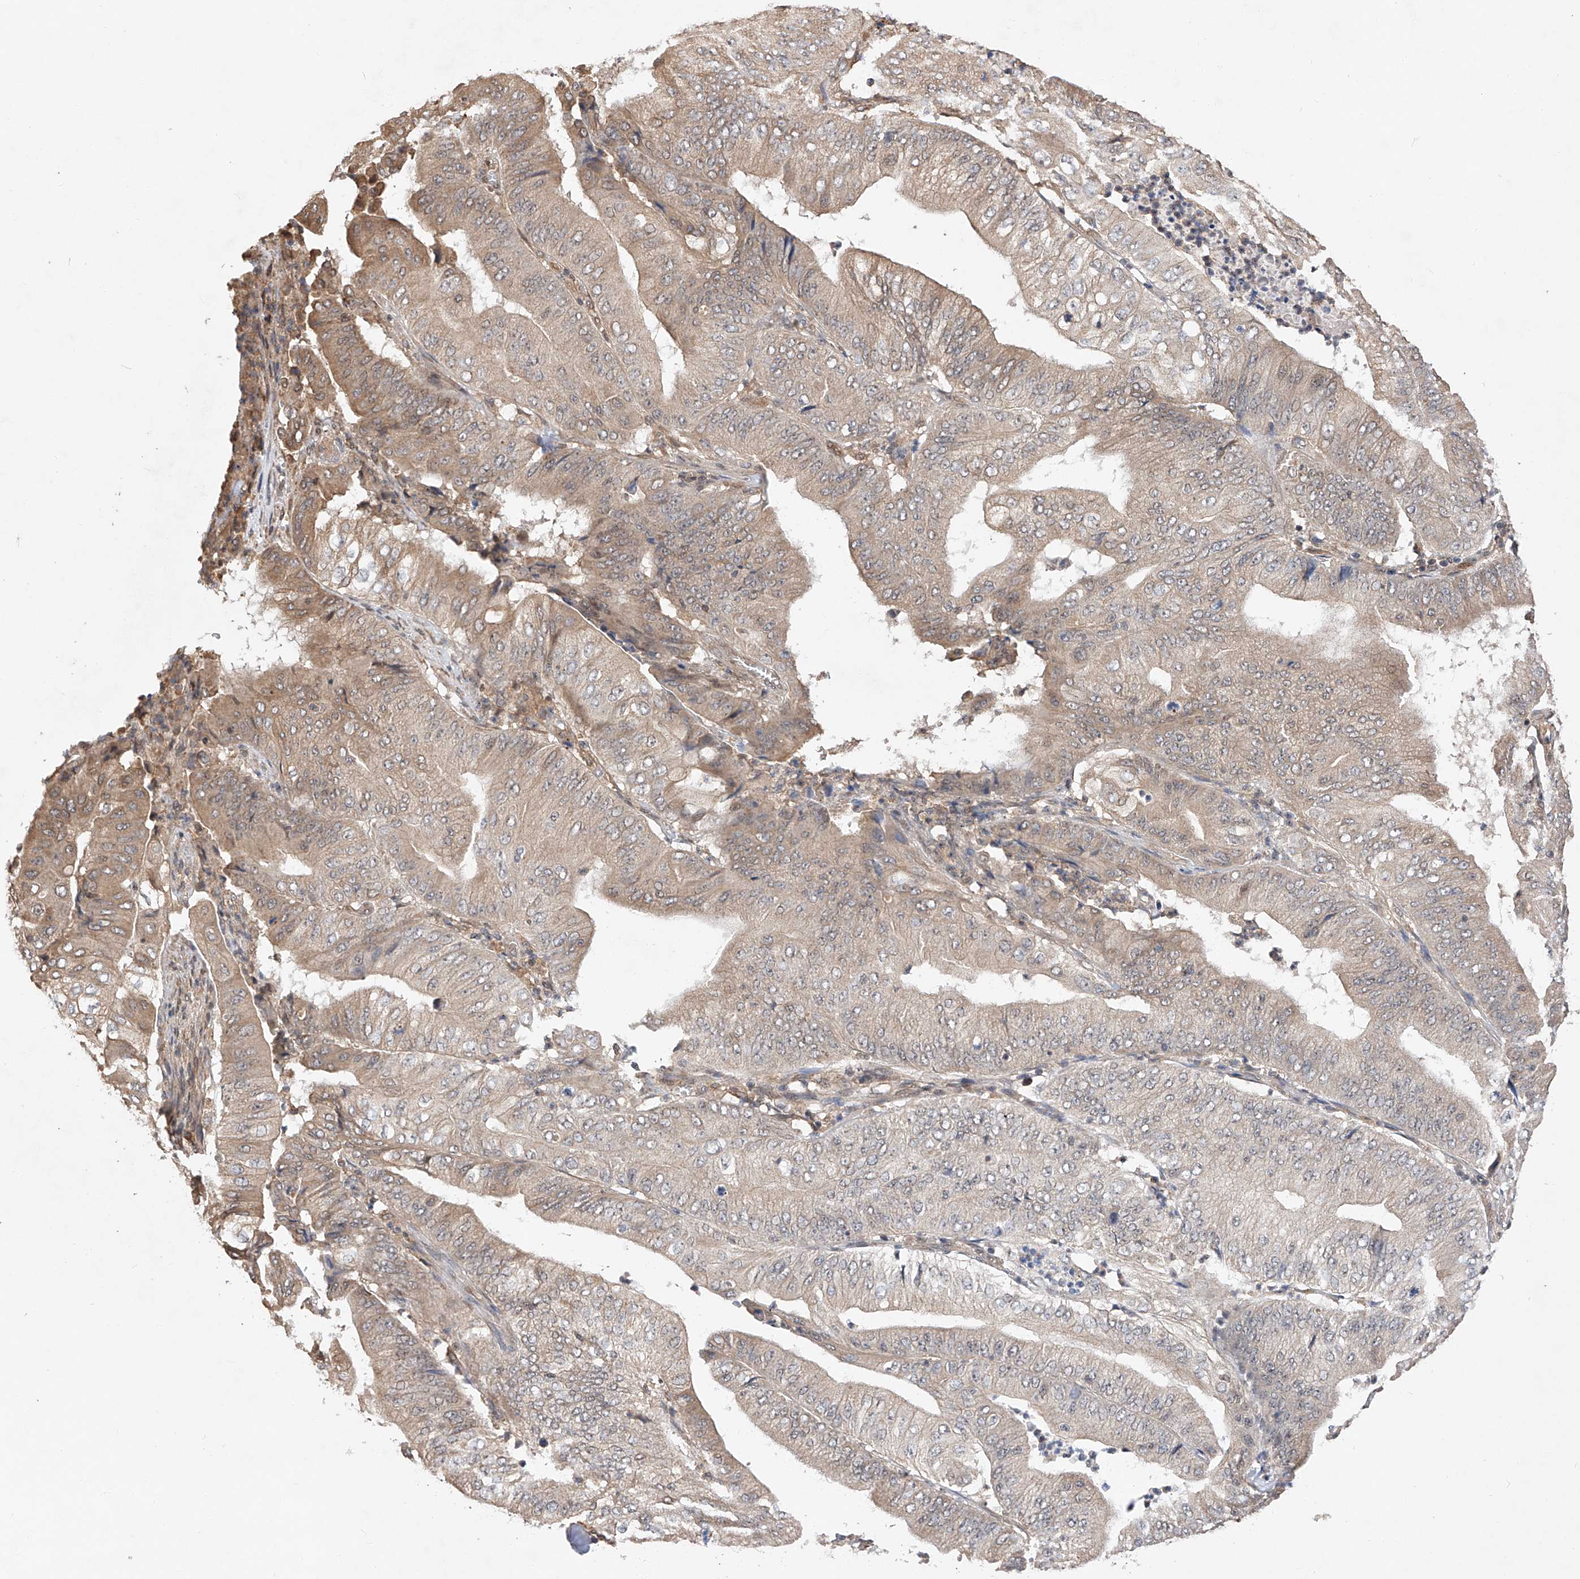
{"staining": {"intensity": "weak", "quantity": ">75%", "location": "cytoplasmic/membranous"}, "tissue": "pancreatic cancer", "cell_type": "Tumor cells", "image_type": "cancer", "snomed": [{"axis": "morphology", "description": "Adenocarcinoma, NOS"}, {"axis": "topography", "description": "Pancreas"}], "caption": "Adenocarcinoma (pancreatic) stained with a protein marker demonstrates weak staining in tumor cells.", "gene": "RILPL2", "patient": {"sex": "female", "age": 77}}